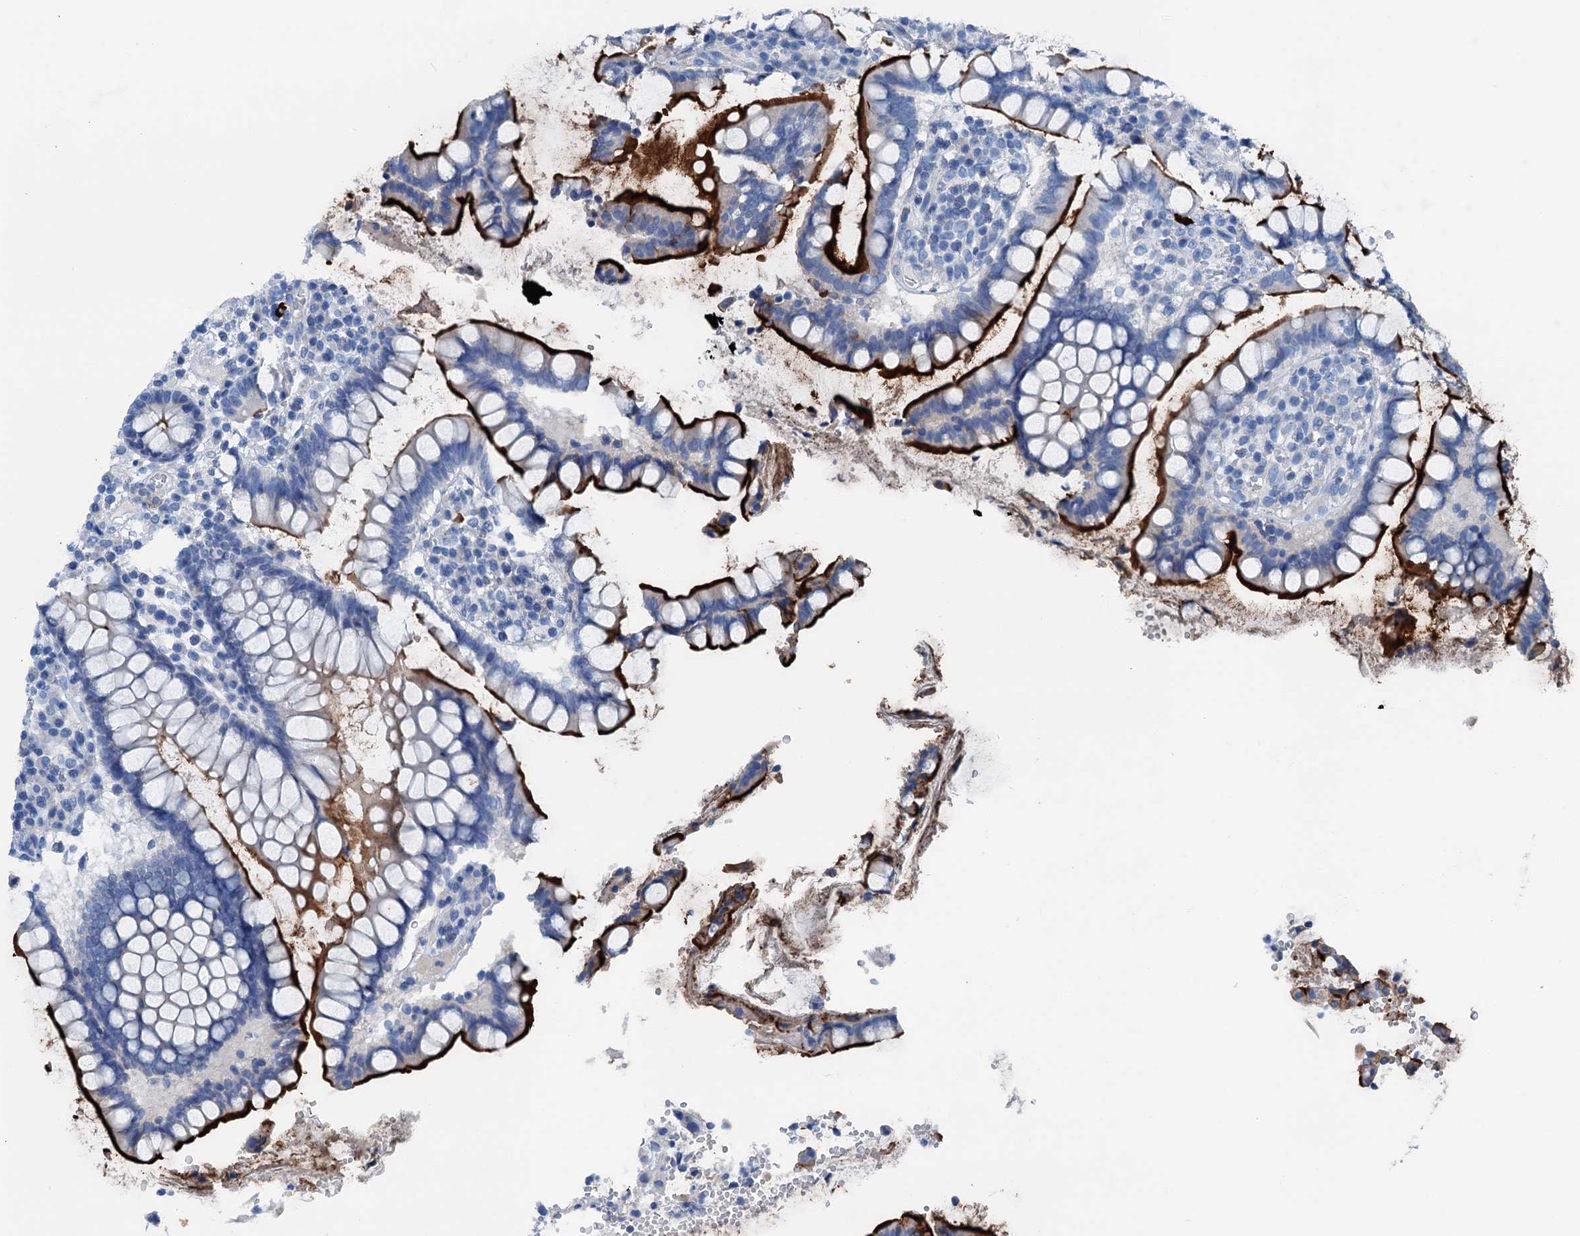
{"staining": {"intensity": "negative", "quantity": "none", "location": "none"}, "tissue": "colon", "cell_type": "Endothelial cells", "image_type": "normal", "snomed": [{"axis": "morphology", "description": "Normal tissue, NOS"}, {"axis": "topography", "description": "Colon"}], "caption": "An immunohistochemistry (IHC) image of unremarkable colon is shown. There is no staining in endothelial cells of colon.", "gene": "C1QTNF4", "patient": {"sex": "female", "age": 79}}